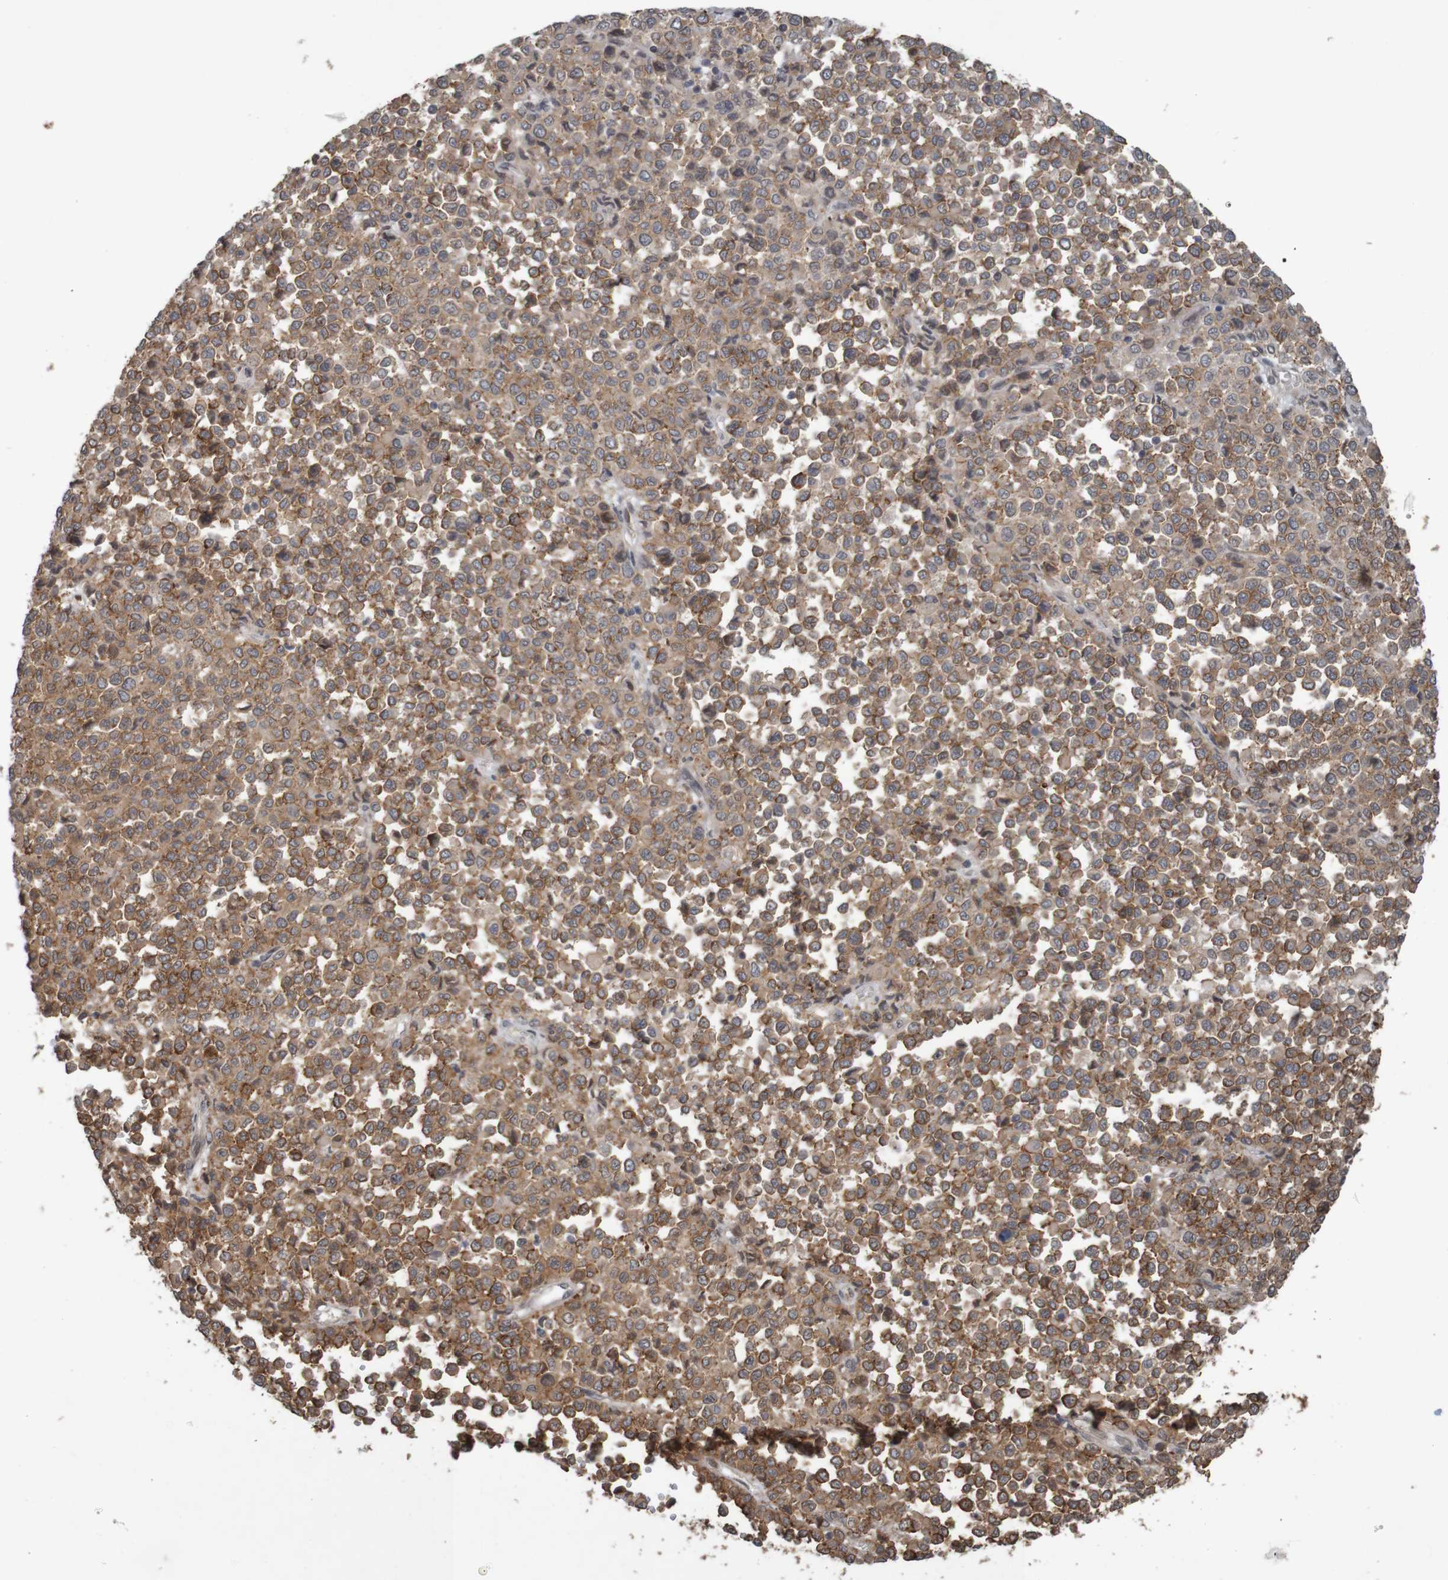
{"staining": {"intensity": "moderate", "quantity": ">75%", "location": "cytoplasmic/membranous"}, "tissue": "melanoma", "cell_type": "Tumor cells", "image_type": "cancer", "snomed": [{"axis": "morphology", "description": "Malignant melanoma, Metastatic site"}, {"axis": "topography", "description": "Pancreas"}], "caption": "Human malignant melanoma (metastatic site) stained for a protein (brown) reveals moderate cytoplasmic/membranous positive expression in about >75% of tumor cells.", "gene": "ARHGEF11", "patient": {"sex": "female", "age": 30}}